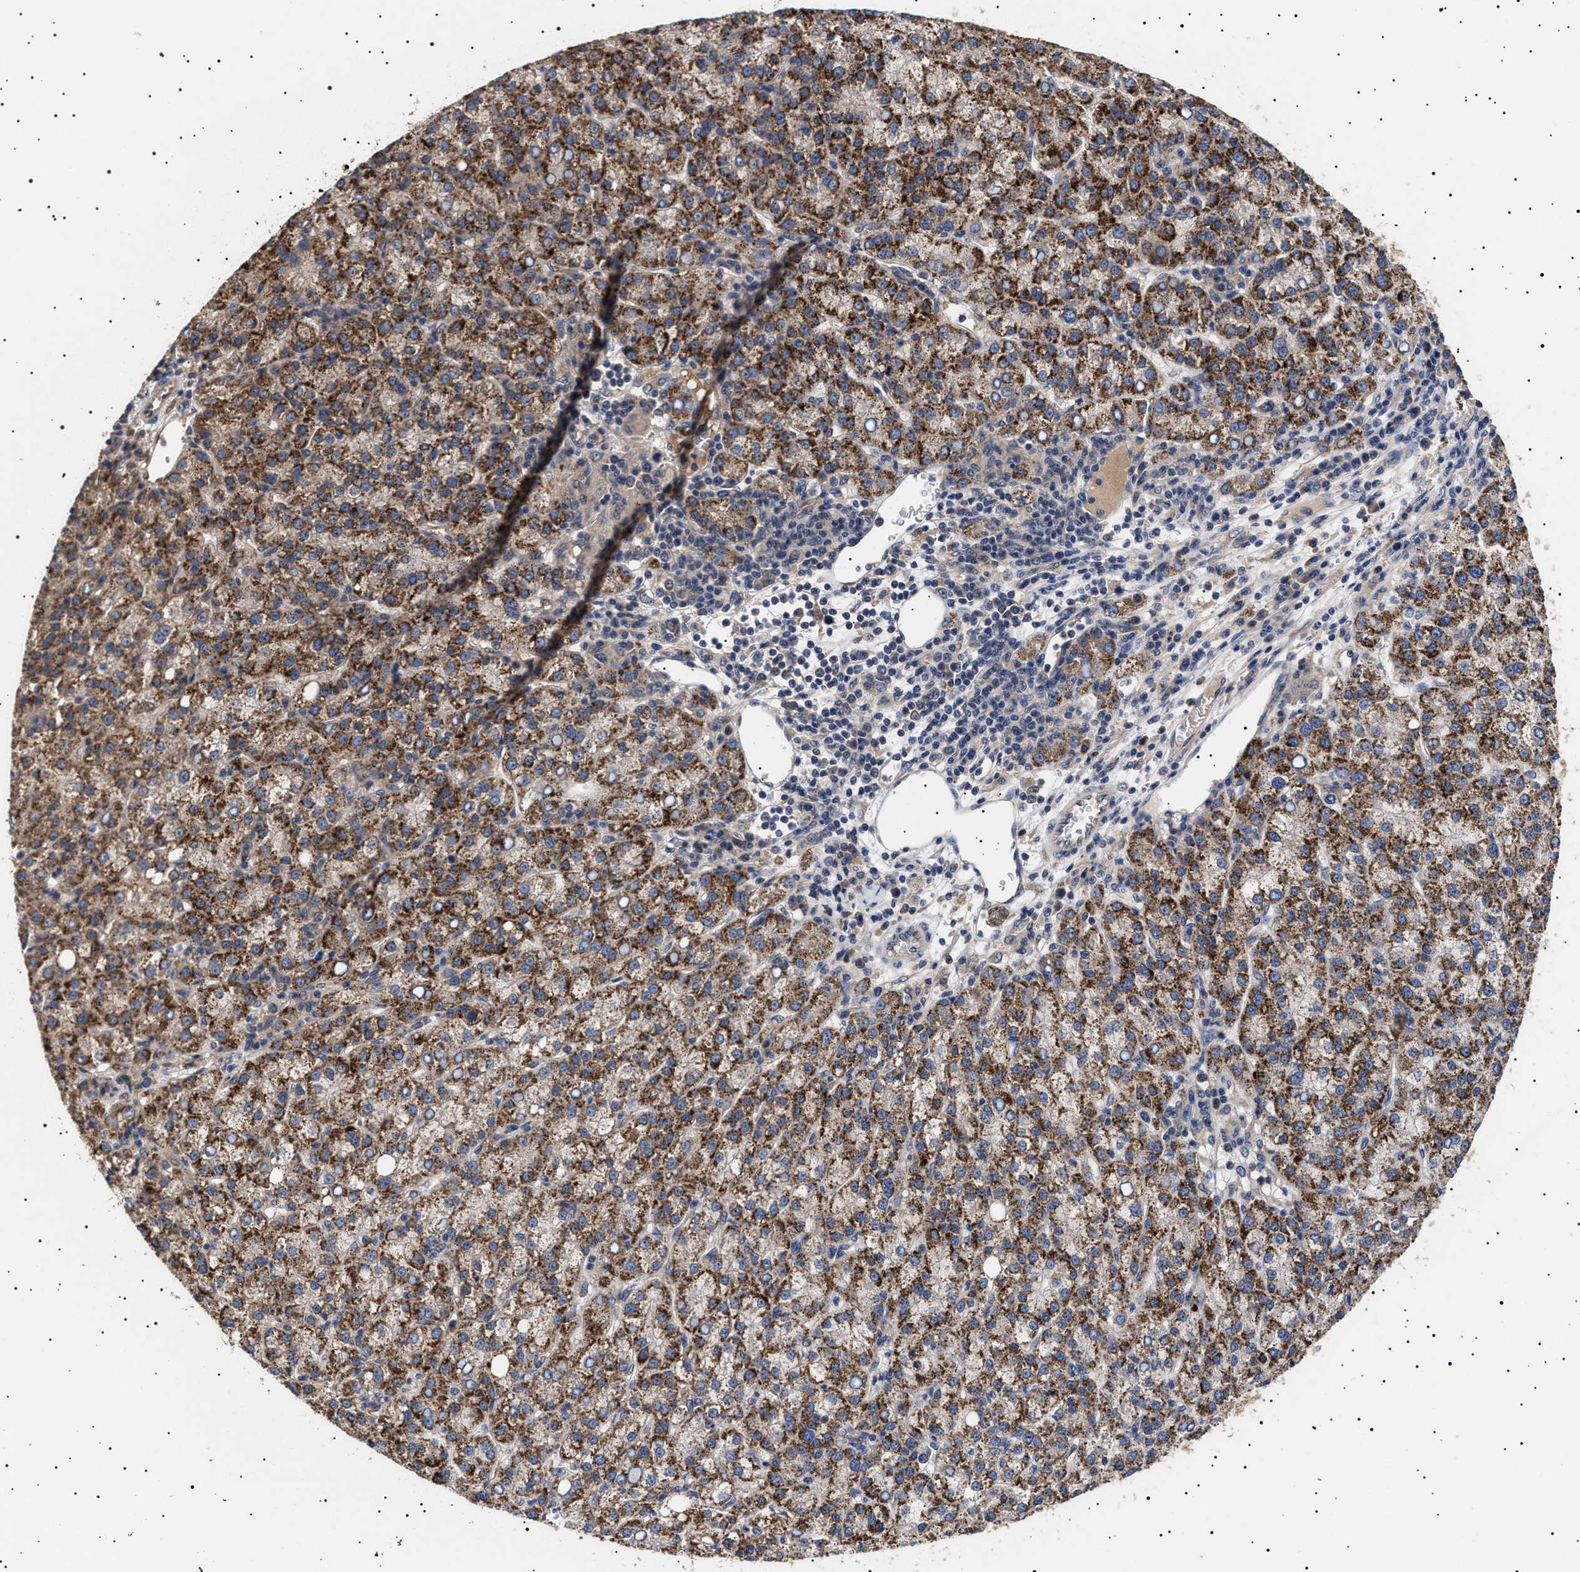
{"staining": {"intensity": "moderate", "quantity": ">75%", "location": "cytoplasmic/membranous"}, "tissue": "liver cancer", "cell_type": "Tumor cells", "image_type": "cancer", "snomed": [{"axis": "morphology", "description": "Carcinoma, Hepatocellular, NOS"}, {"axis": "topography", "description": "Liver"}], "caption": "Immunohistochemical staining of human liver cancer shows medium levels of moderate cytoplasmic/membranous expression in approximately >75% of tumor cells. Ihc stains the protein in brown and the nuclei are stained blue.", "gene": "KRBA1", "patient": {"sex": "female", "age": 58}}